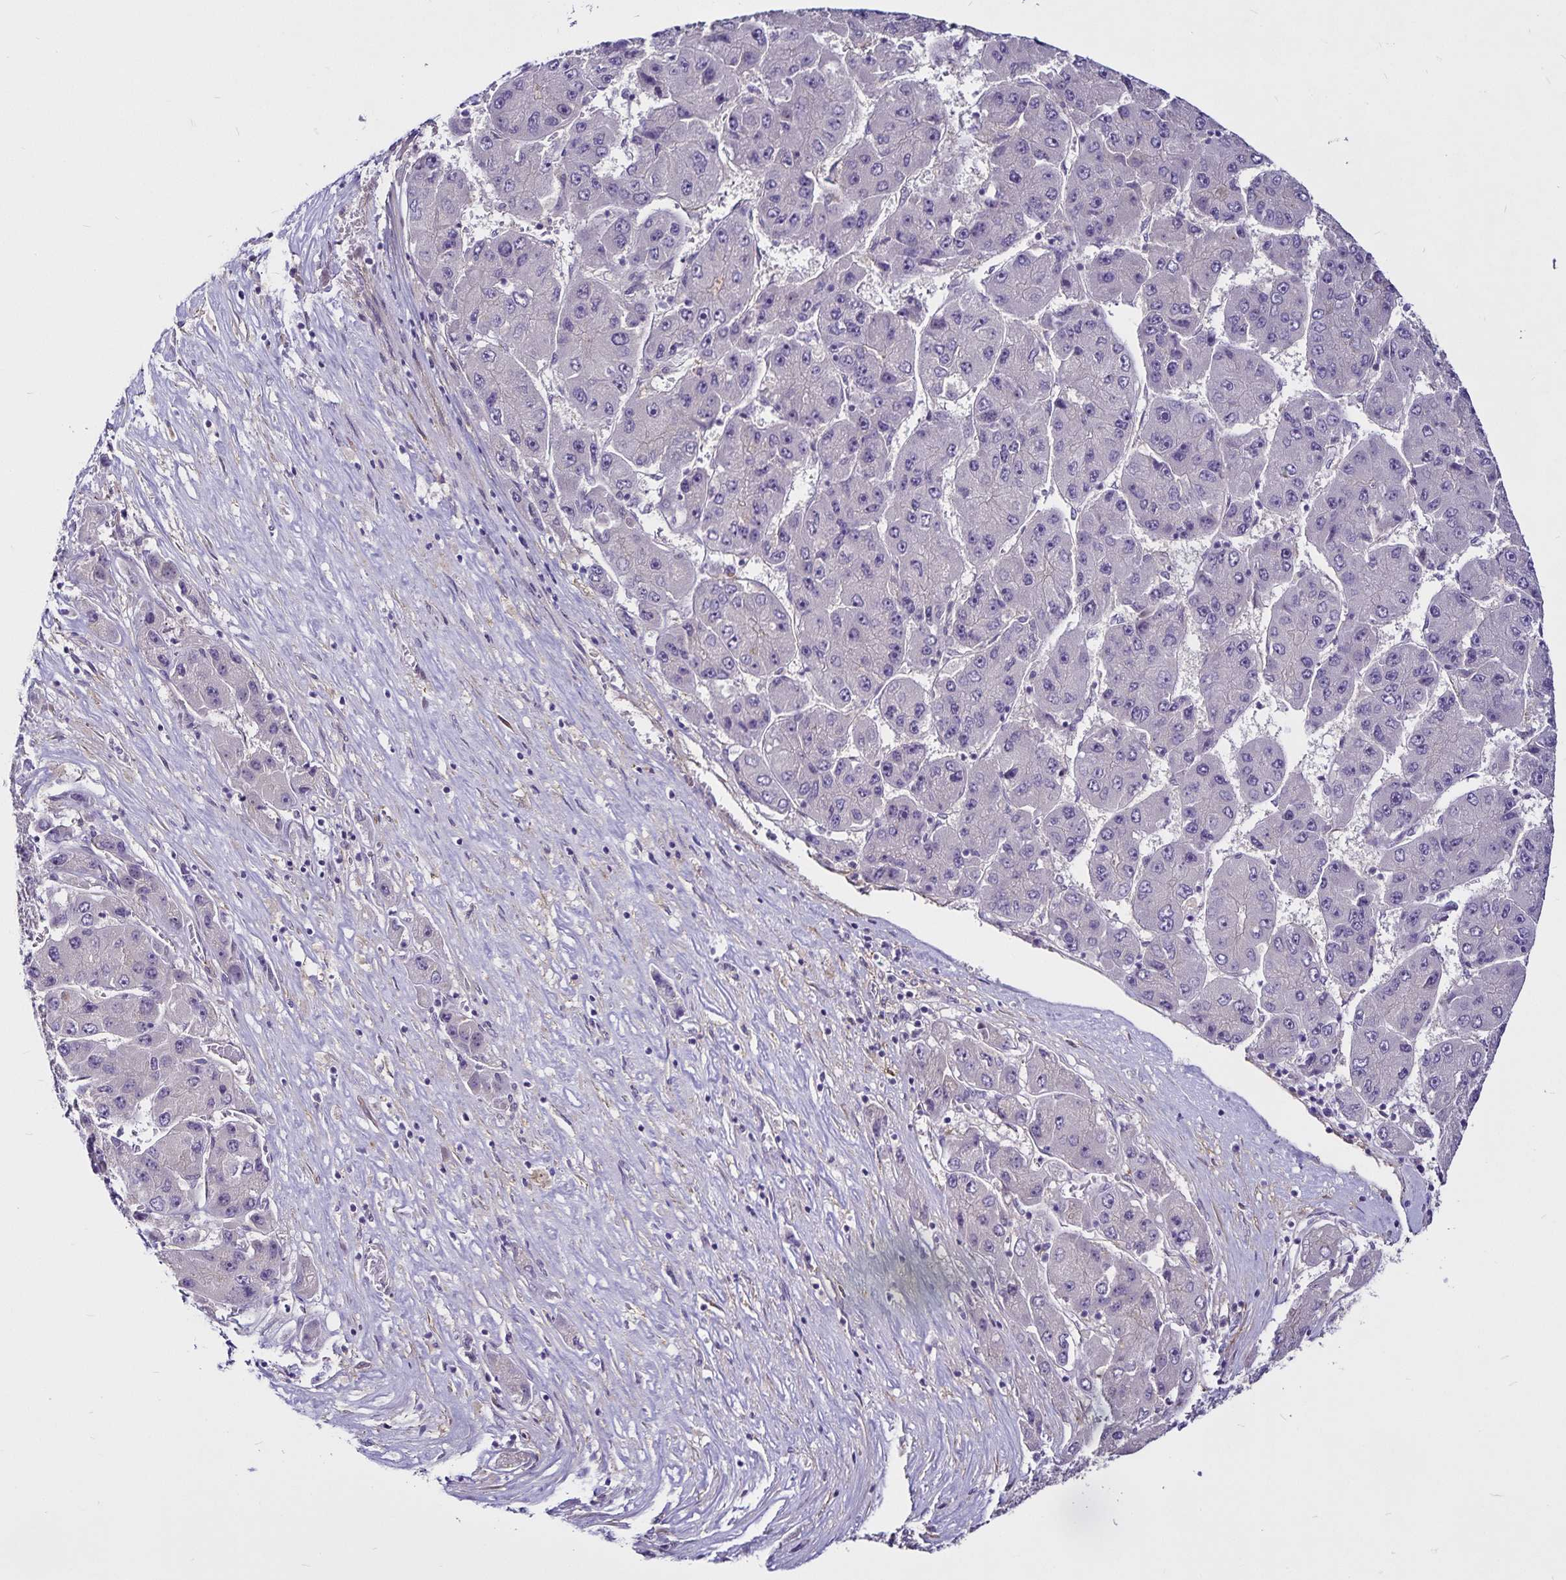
{"staining": {"intensity": "negative", "quantity": "none", "location": "none"}, "tissue": "liver cancer", "cell_type": "Tumor cells", "image_type": "cancer", "snomed": [{"axis": "morphology", "description": "Carcinoma, Hepatocellular, NOS"}, {"axis": "topography", "description": "Liver"}], "caption": "The immunohistochemistry (IHC) photomicrograph has no significant staining in tumor cells of liver cancer tissue.", "gene": "GNG12", "patient": {"sex": "female", "age": 61}}